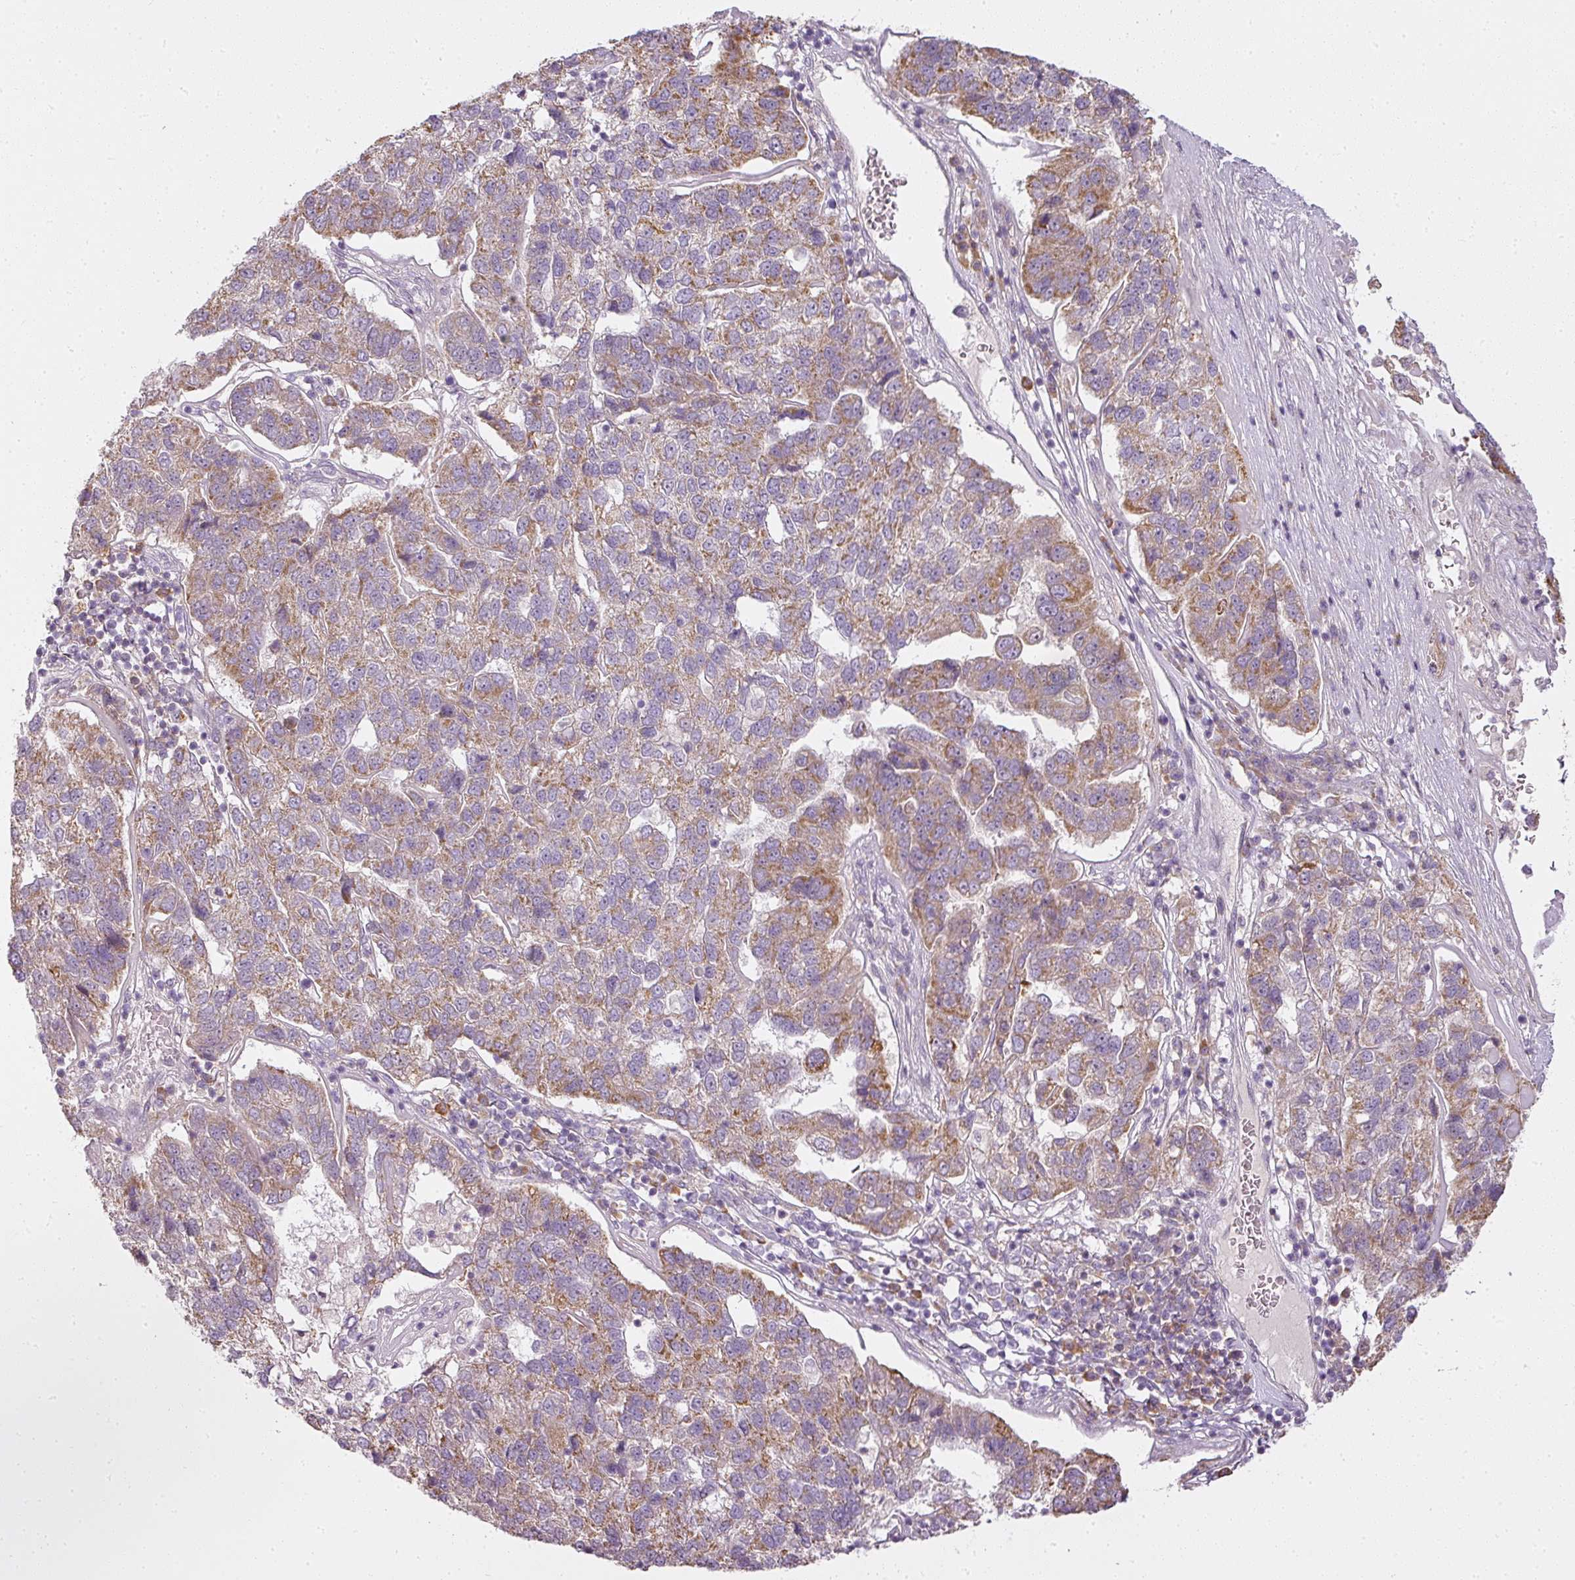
{"staining": {"intensity": "moderate", "quantity": "25%-75%", "location": "cytoplasmic/membranous"}, "tissue": "pancreatic cancer", "cell_type": "Tumor cells", "image_type": "cancer", "snomed": [{"axis": "morphology", "description": "Adenocarcinoma, NOS"}, {"axis": "topography", "description": "Pancreas"}], "caption": "A photomicrograph of human pancreatic adenocarcinoma stained for a protein demonstrates moderate cytoplasmic/membranous brown staining in tumor cells. The protein is stained brown, and the nuclei are stained in blue (DAB IHC with brightfield microscopy, high magnification).", "gene": "LY75", "patient": {"sex": "female", "age": 61}}